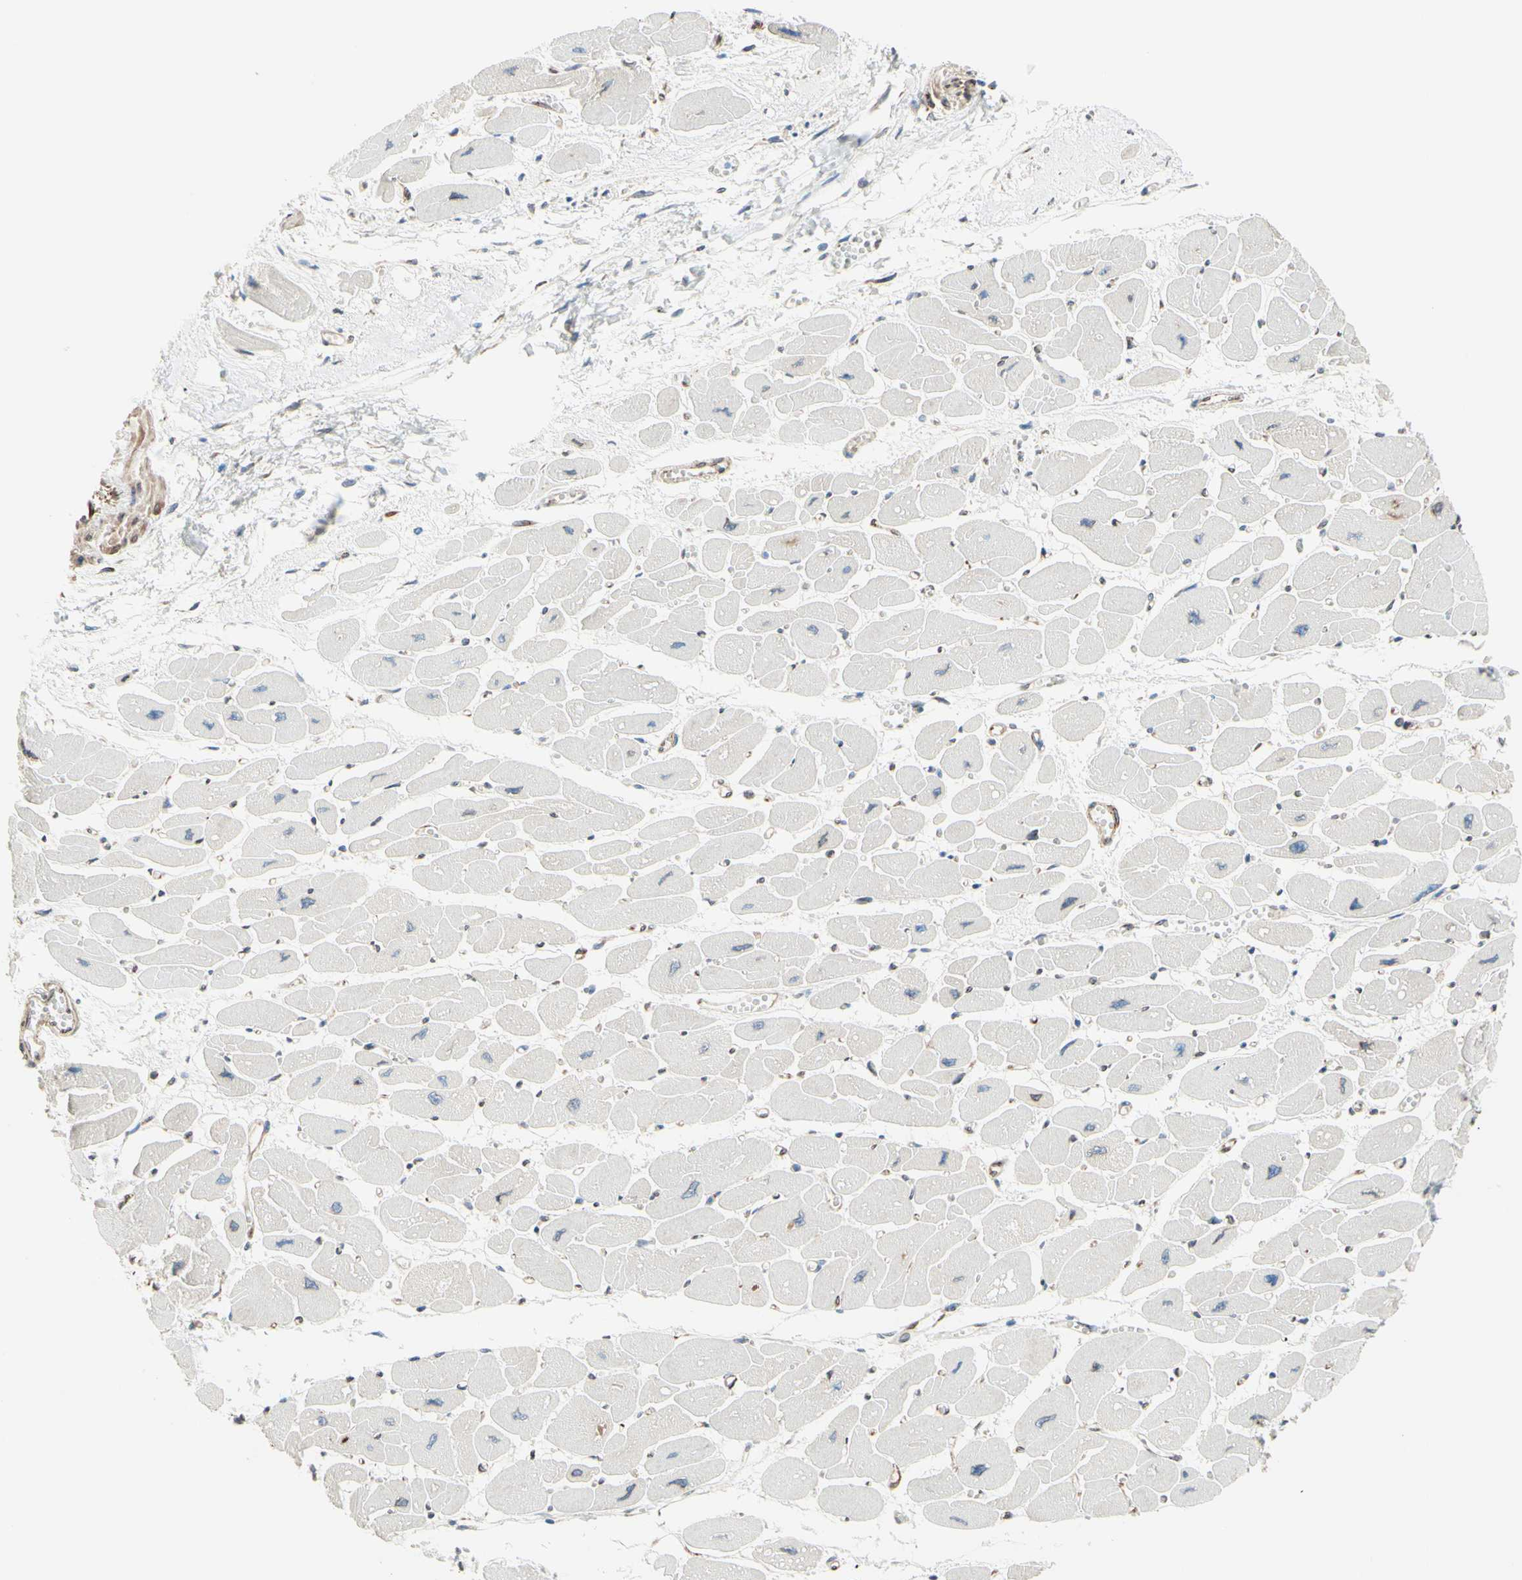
{"staining": {"intensity": "negative", "quantity": "none", "location": "none"}, "tissue": "heart muscle", "cell_type": "Cardiomyocytes", "image_type": "normal", "snomed": [{"axis": "morphology", "description": "Normal tissue, NOS"}, {"axis": "topography", "description": "Heart"}], "caption": "Immunohistochemical staining of unremarkable heart muscle displays no significant positivity in cardiomyocytes.", "gene": "TRAF2", "patient": {"sex": "female", "age": 54}}